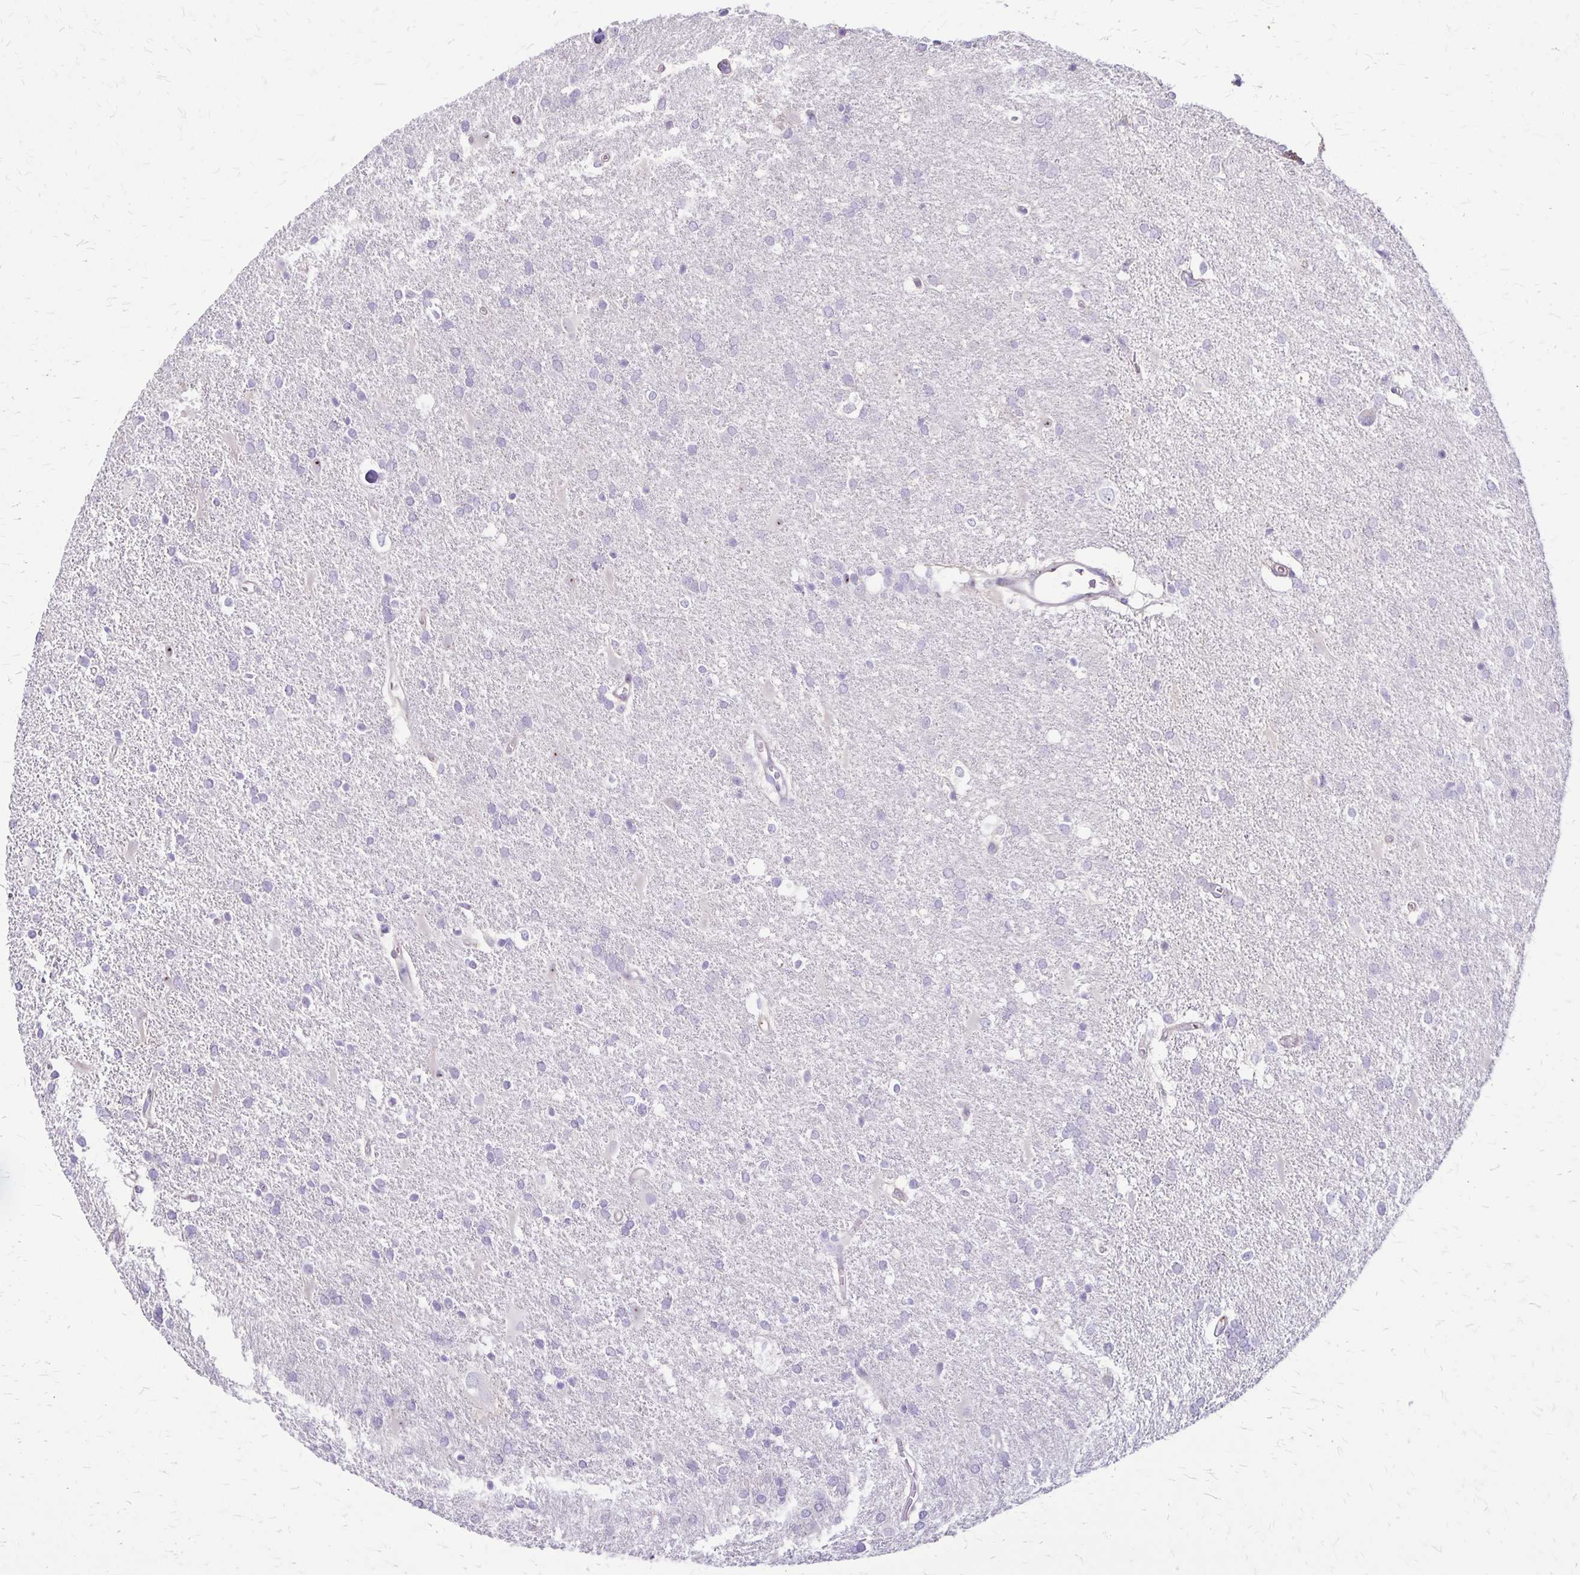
{"staining": {"intensity": "negative", "quantity": "none", "location": "none"}, "tissue": "glioma", "cell_type": "Tumor cells", "image_type": "cancer", "snomed": [{"axis": "morphology", "description": "Glioma, malignant, Low grade"}, {"axis": "topography", "description": "Brain"}], "caption": "Tumor cells are negative for brown protein staining in malignant low-grade glioma.", "gene": "GP9", "patient": {"sex": "male", "age": 66}}